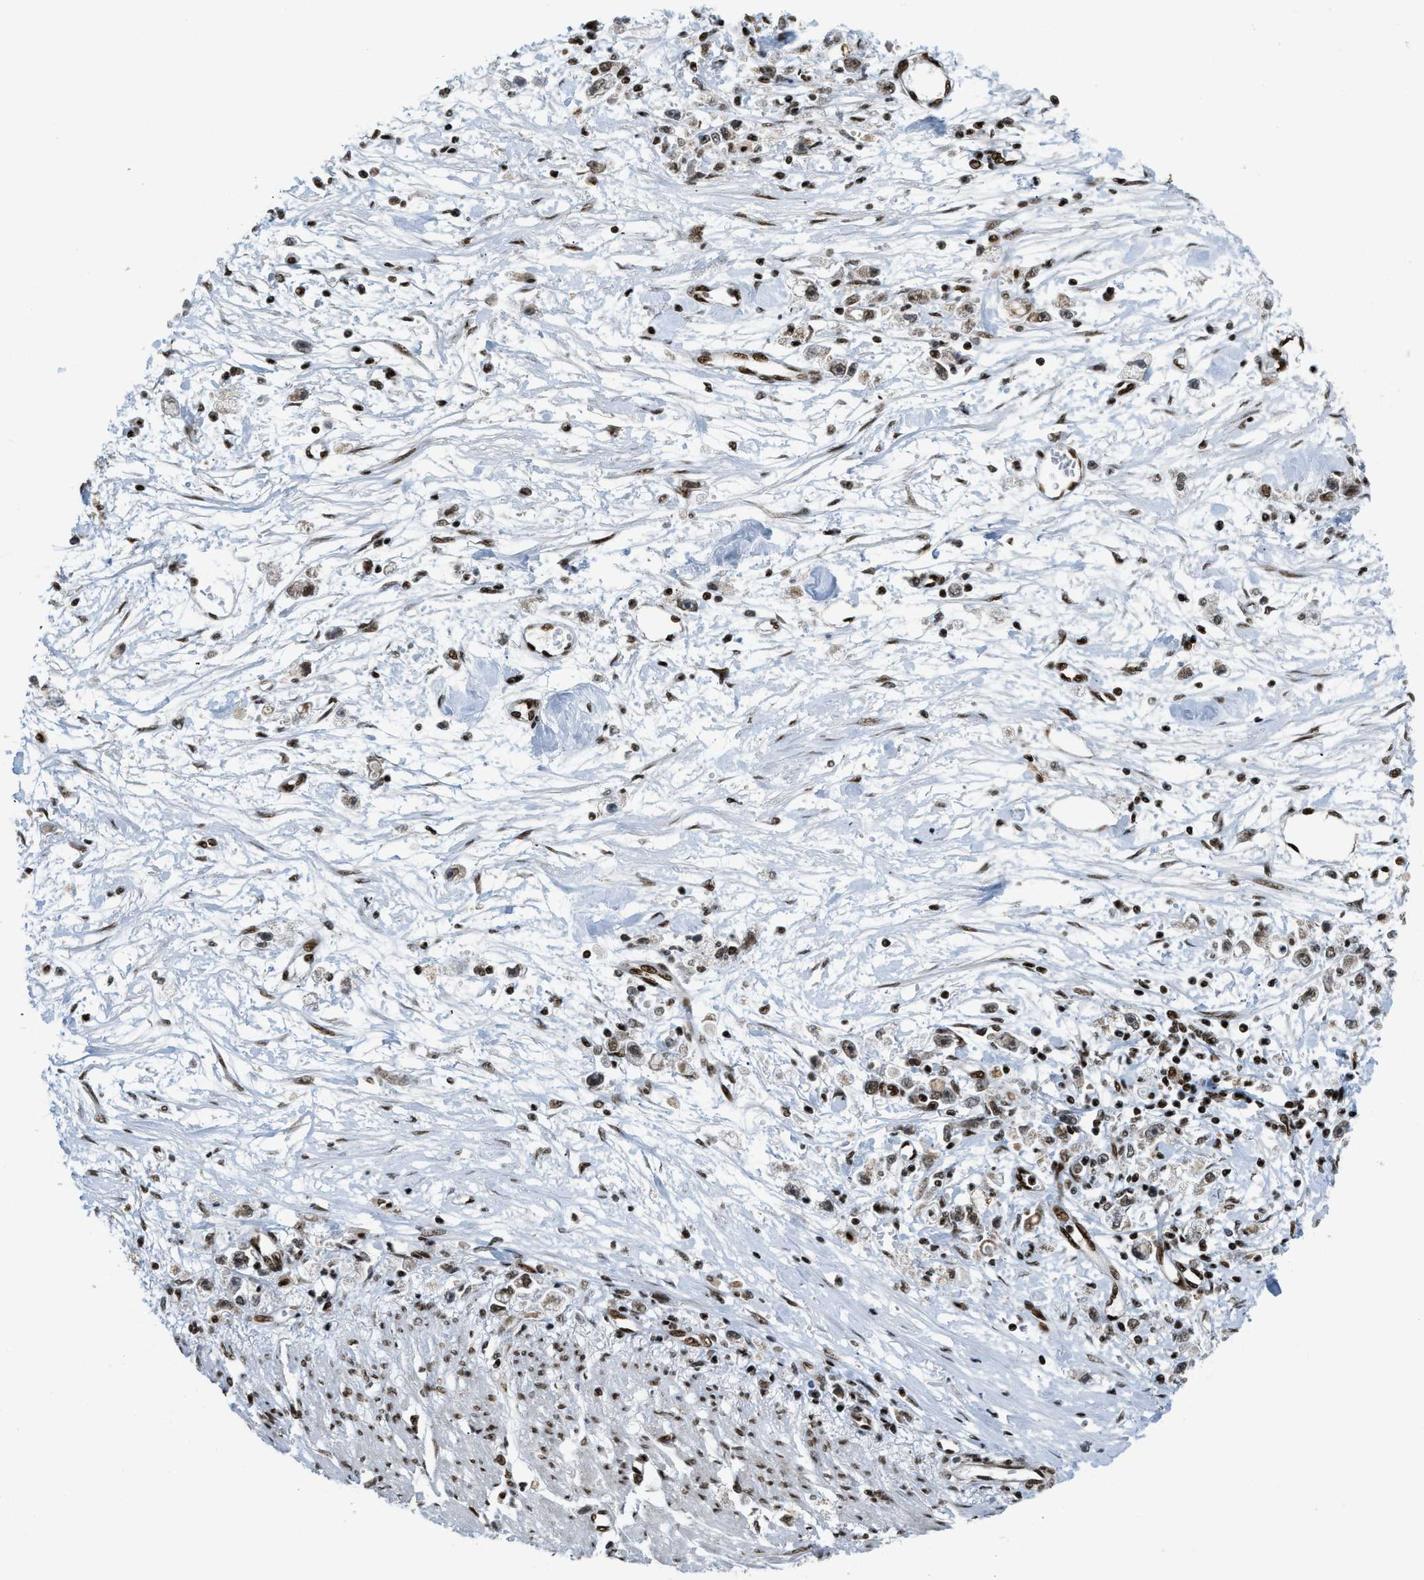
{"staining": {"intensity": "moderate", "quantity": ">75%", "location": "nuclear"}, "tissue": "stomach cancer", "cell_type": "Tumor cells", "image_type": "cancer", "snomed": [{"axis": "morphology", "description": "Adenocarcinoma, NOS"}, {"axis": "topography", "description": "Stomach"}], "caption": "Protein expression analysis of stomach adenocarcinoma demonstrates moderate nuclear positivity in about >75% of tumor cells.", "gene": "GABPB1", "patient": {"sex": "female", "age": 59}}